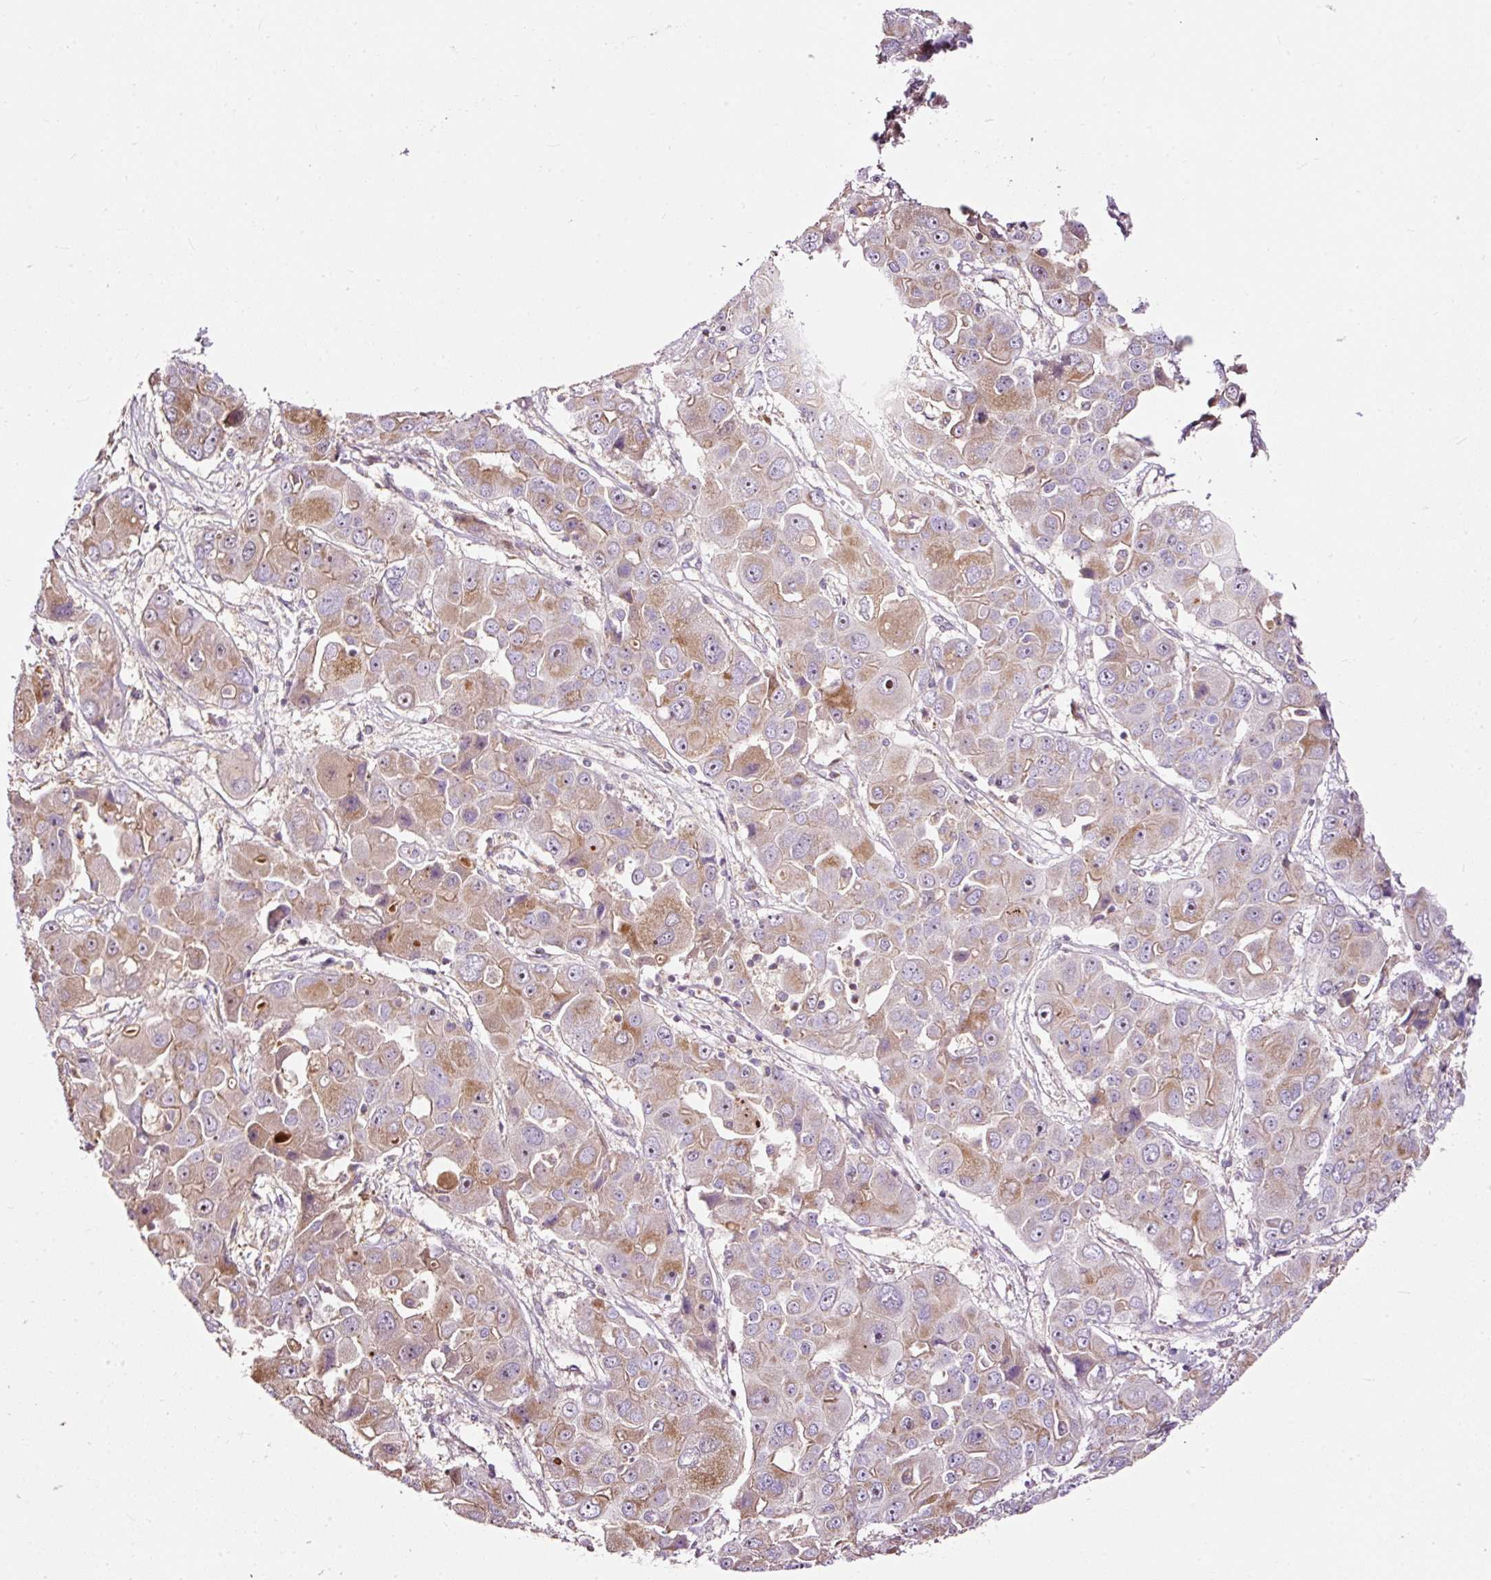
{"staining": {"intensity": "moderate", "quantity": "<25%", "location": "cytoplasmic/membranous"}, "tissue": "liver cancer", "cell_type": "Tumor cells", "image_type": "cancer", "snomed": [{"axis": "morphology", "description": "Cholangiocarcinoma"}, {"axis": "topography", "description": "Liver"}], "caption": "IHC of human liver cancer (cholangiocarcinoma) shows low levels of moderate cytoplasmic/membranous staining in approximately <25% of tumor cells.", "gene": "BOLA3", "patient": {"sex": "male", "age": 67}}